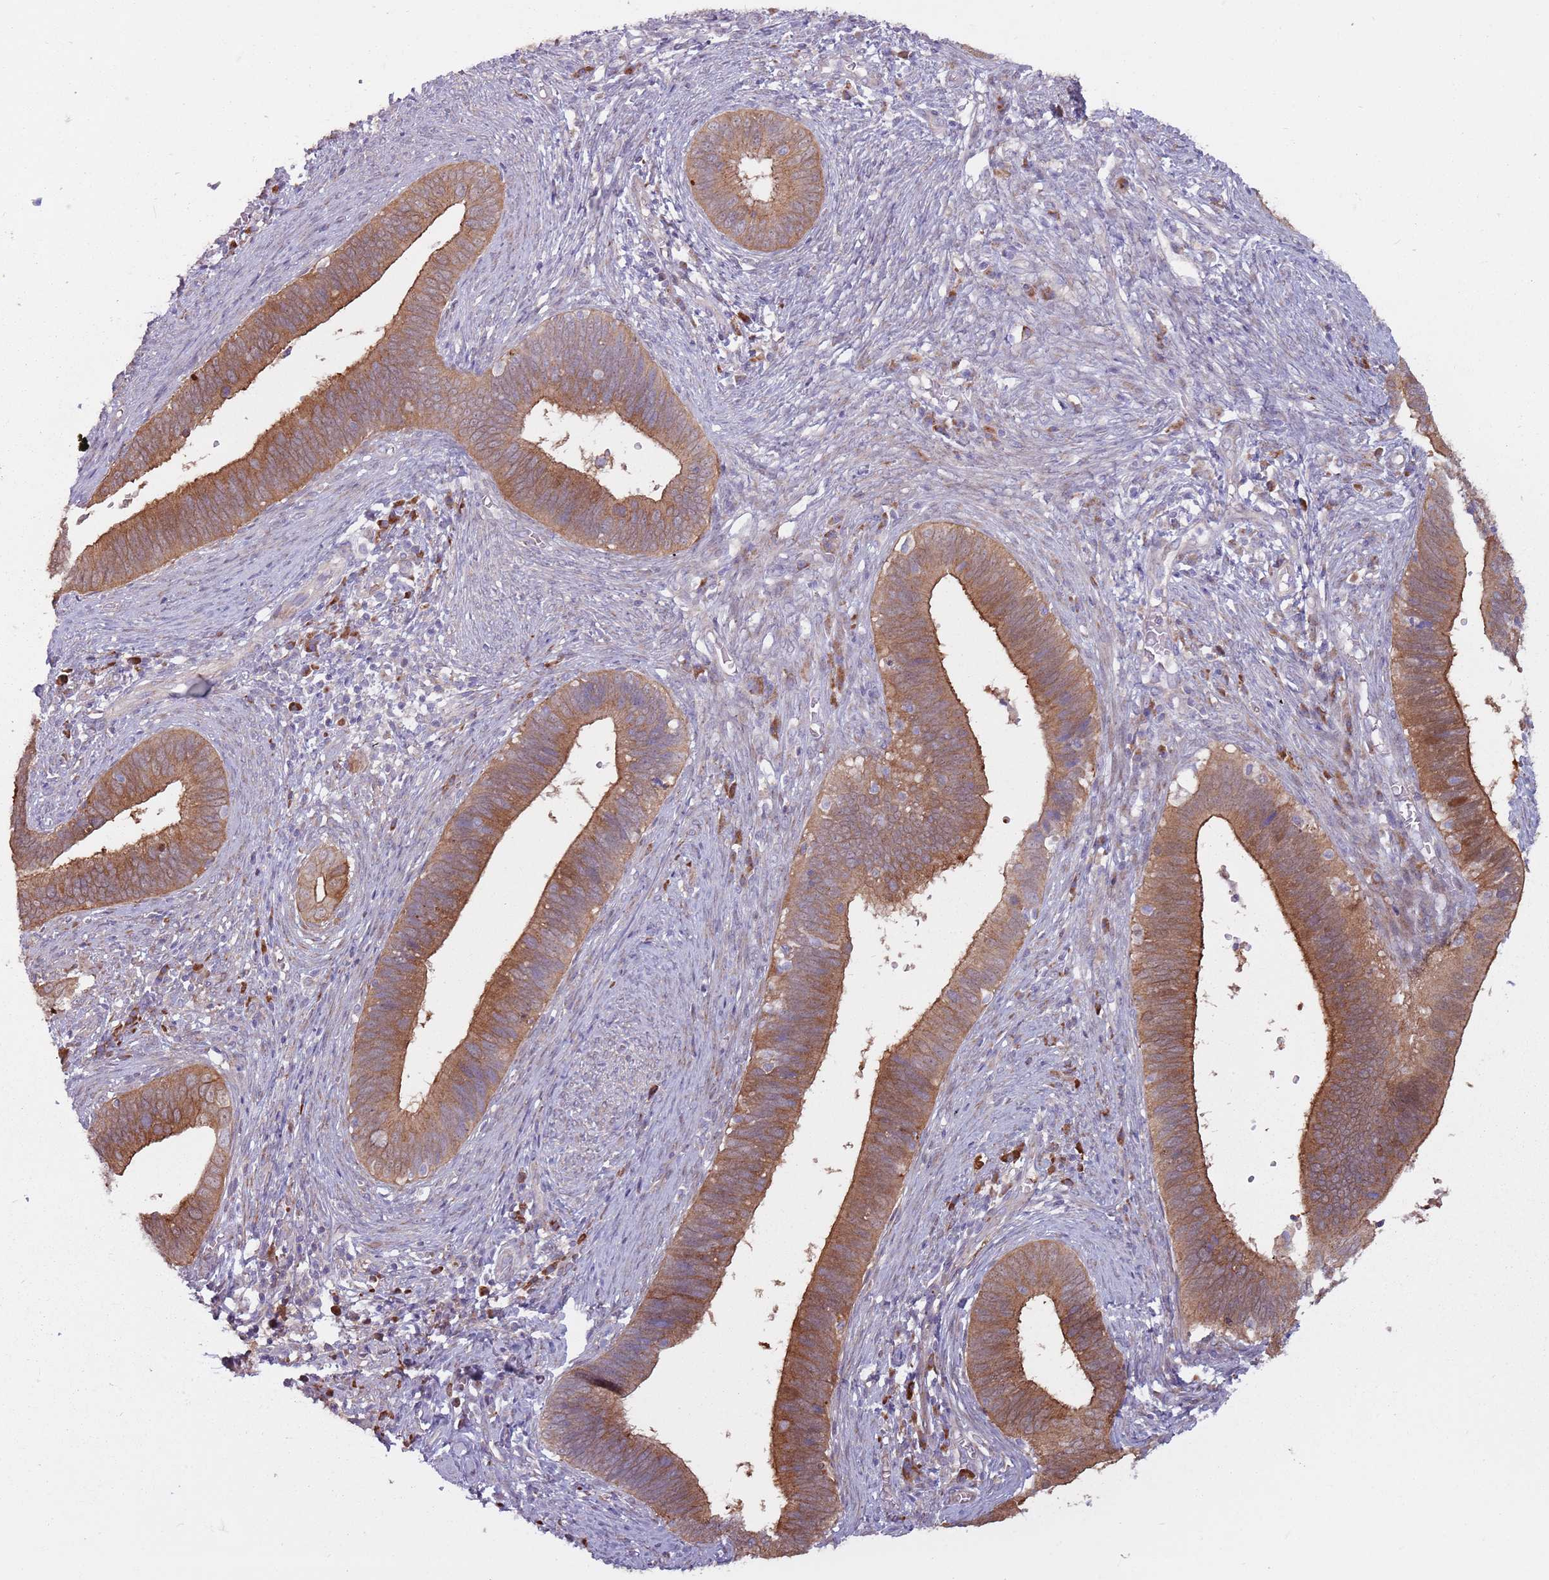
{"staining": {"intensity": "strong", "quantity": ">75%", "location": "cytoplasmic/membranous"}, "tissue": "cervical cancer", "cell_type": "Tumor cells", "image_type": "cancer", "snomed": [{"axis": "morphology", "description": "Adenocarcinoma, NOS"}, {"axis": "topography", "description": "Cervix"}], "caption": "Cervical cancer (adenocarcinoma) stained with immunohistochemistry displays strong cytoplasmic/membranous staining in approximately >75% of tumor cells.", "gene": "CCDC150", "patient": {"sex": "female", "age": 42}}